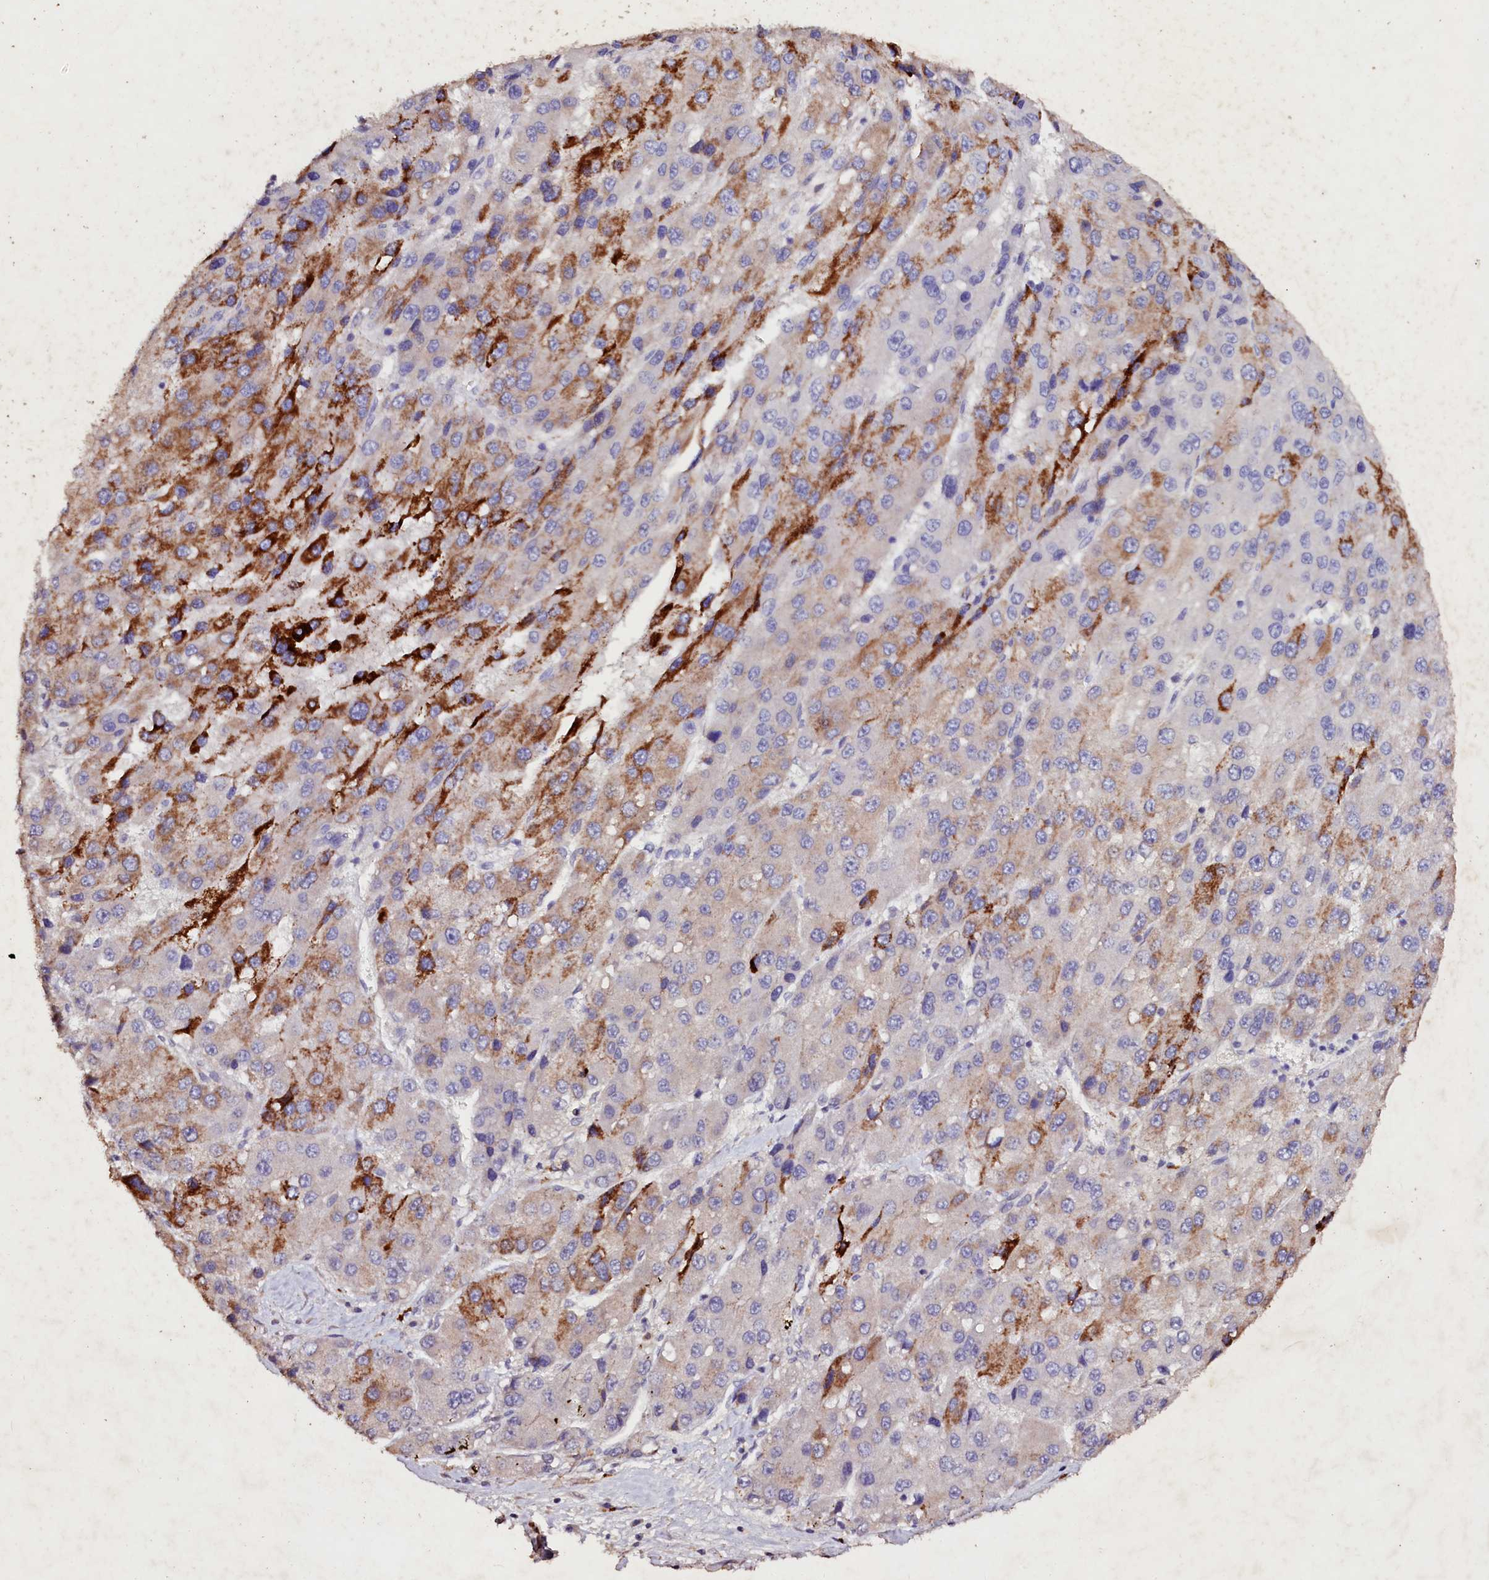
{"staining": {"intensity": "strong", "quantity": "25%-75%", "location": "cytoplasmic/membranous"}, "tissue": "liver cancer", "cell_type": "Tumor cells", "image_type": "cancer", "snomed": [{"axis": "morphology", "description": "Carcinoma, Hepatocellular, NOS"}, {"axis": "topography", "description": "Liver"}], "caption": "Immunohistochemistry (DAB) staining of liver hepatocellular carcinoma shows strong cytoplasmic/membranous protein expression in approximately 25%-75% of tumor cells.", "gene": "VPS36", "patient": {"sex": "female", "age": 73}}